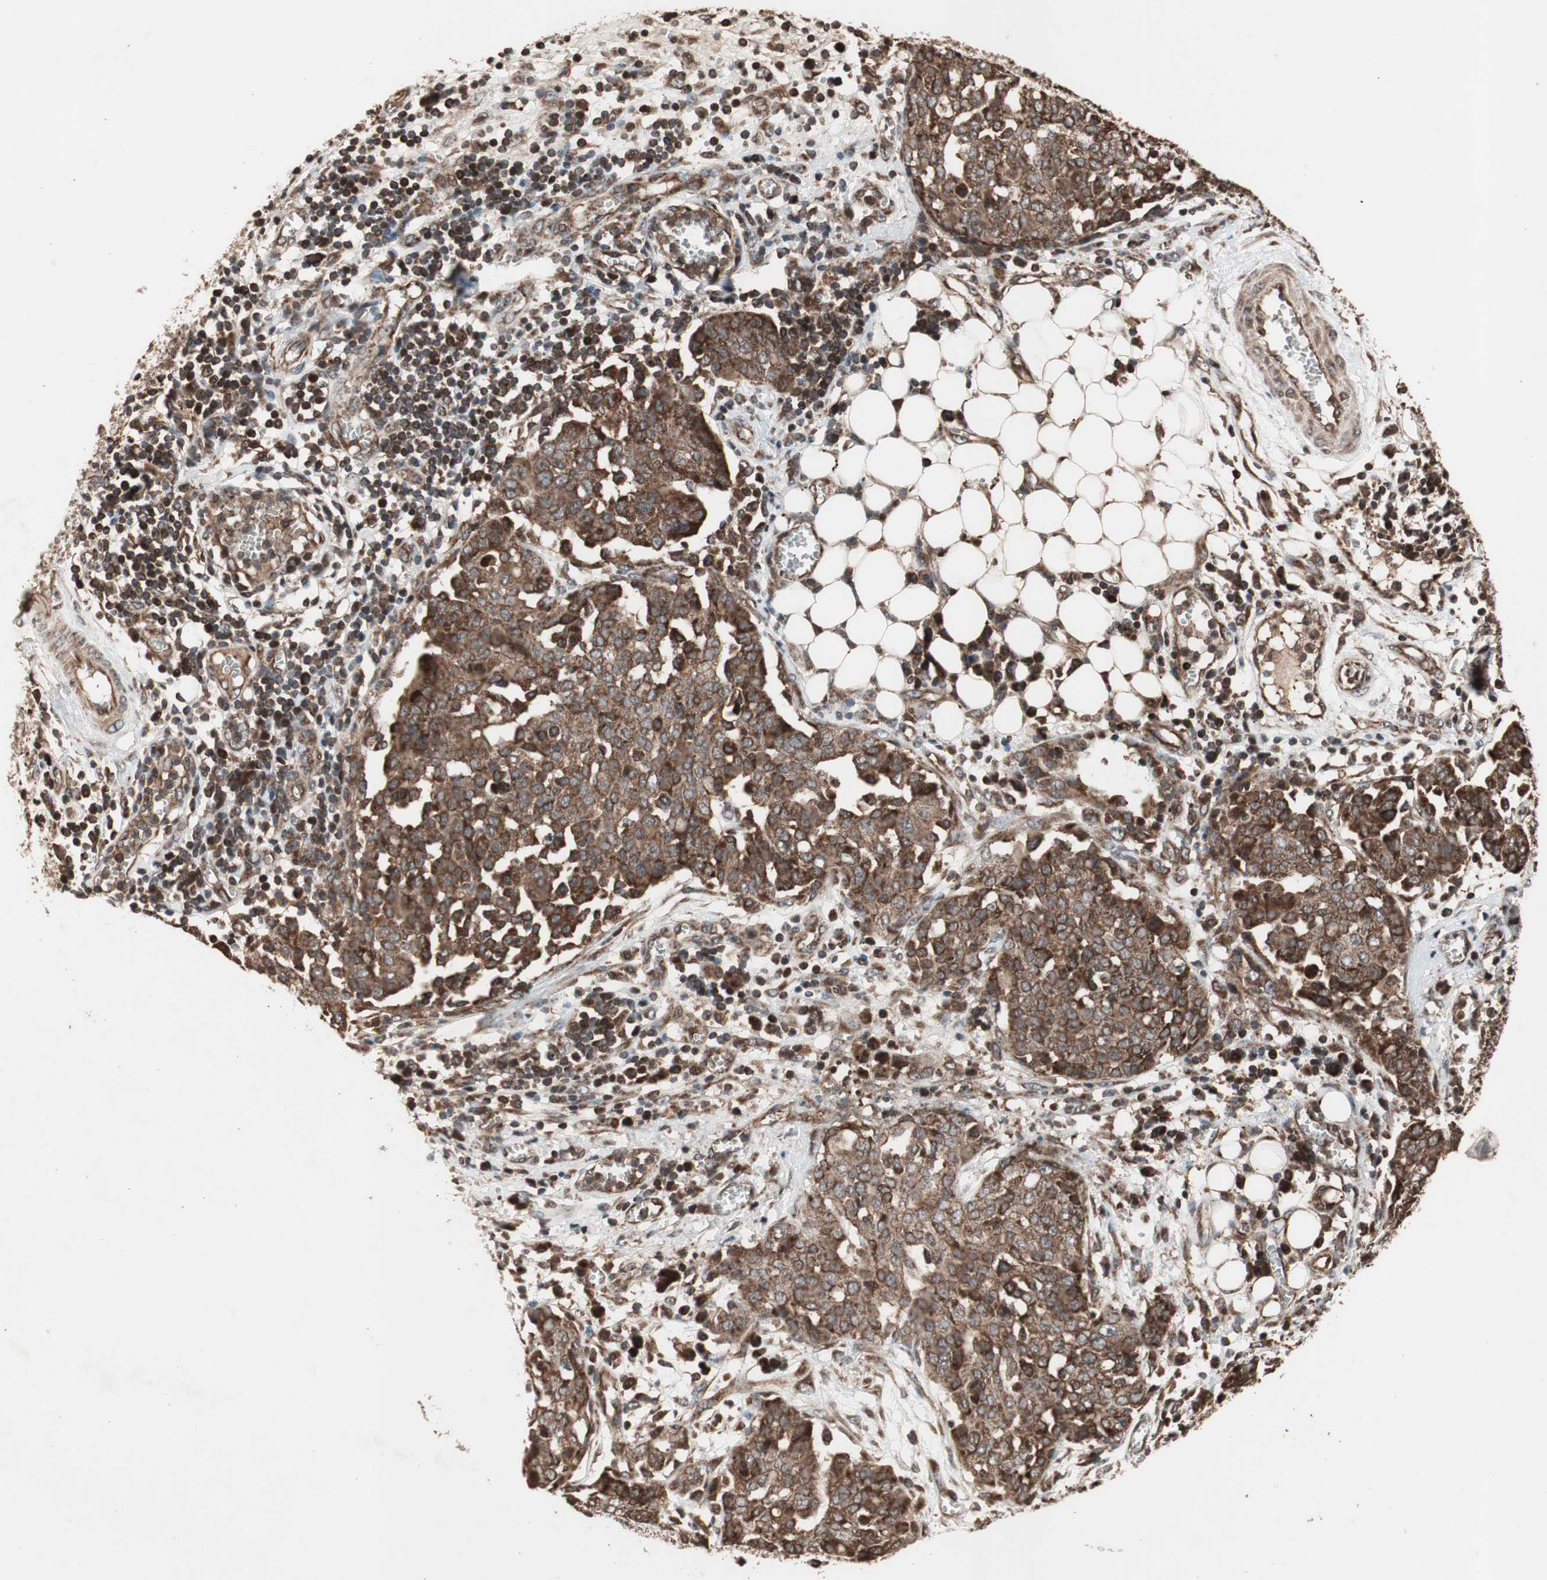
{"staining": {"intensity": "strong", "quantity": ">75%", "location": "cytoplasmic/membranous"}, "tissue": "ovarian cancer", "cell_type": "Tumor cells", "image_type": "cancer", "snomed": [{"axis": "morphology", "description": "Cystadenocarcinoma, serous, NOS"}, {"axis": "topography", "description": "Soft tissue"}, {"axis": "topography", "description": "Ovary"}], "caption": "Ovarian serous cystadenocarcinoma stained for a protein (brown) reveals strong cytoplasmic/membranous positive positivity in approximately >75% of tumor cells.", "gene": "RAB1A", "patient": {"sex": "female", "age": 57}}